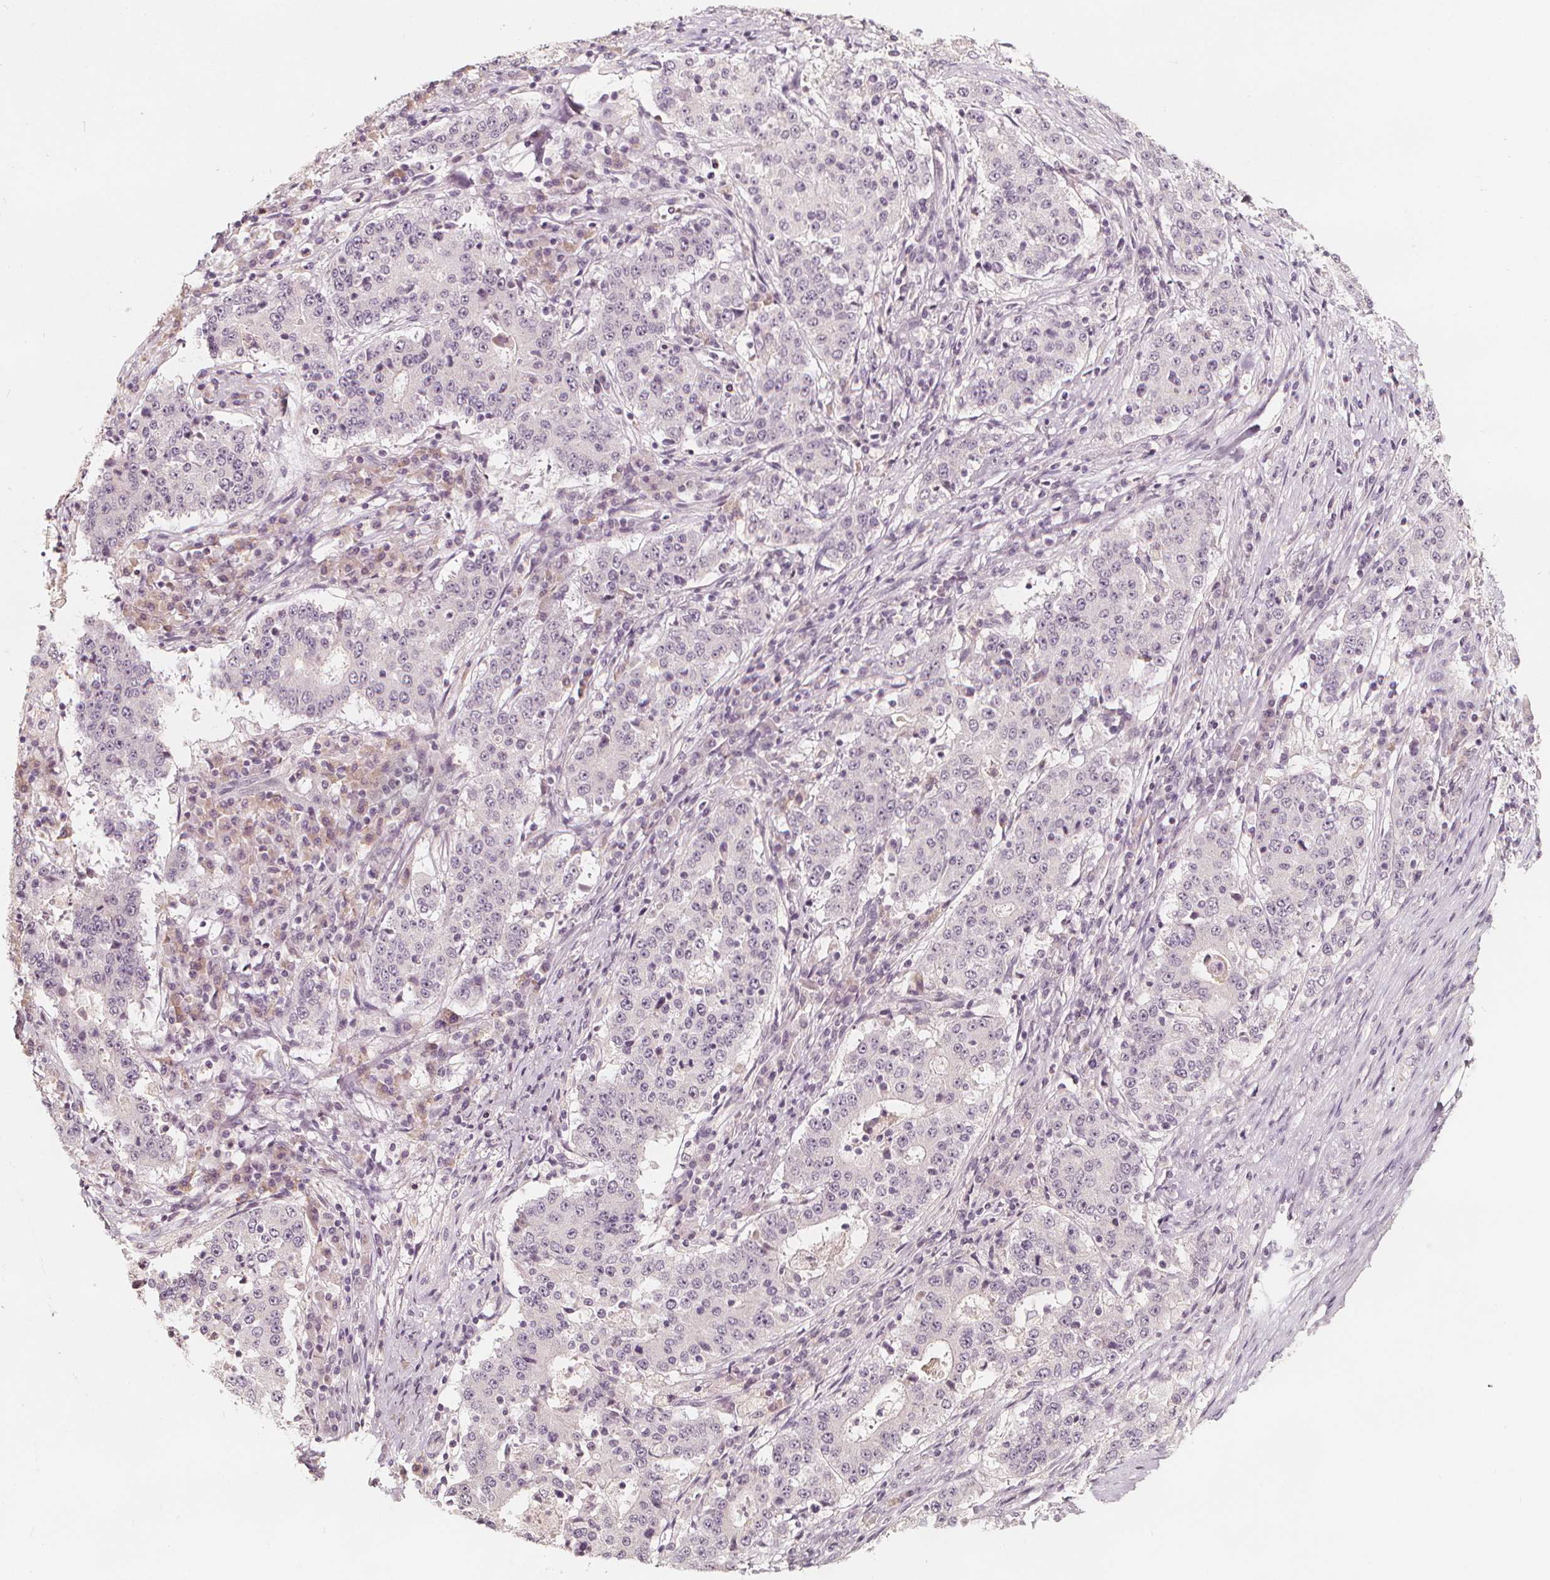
{"staining": {"intensity": "negative", "quantity": "none", "location": "none"}, "tissue": "stomach cancer", "cell_type": "Tumor cells", "image_type": "cancer", "snomed": [{"axis": "morphology", "description": "Adenocarcinoma, NOS"}, {"axis": "topography", "description": "Stomach"}], "caption": "IHC micrograph of neoplastic tissue: human stomach adenocarcinoma stained with DAB reveals no significant protein positivity in tumor cells.", "gene": "NPC1L1", "patient": {"sex": "male", "age": 59}}